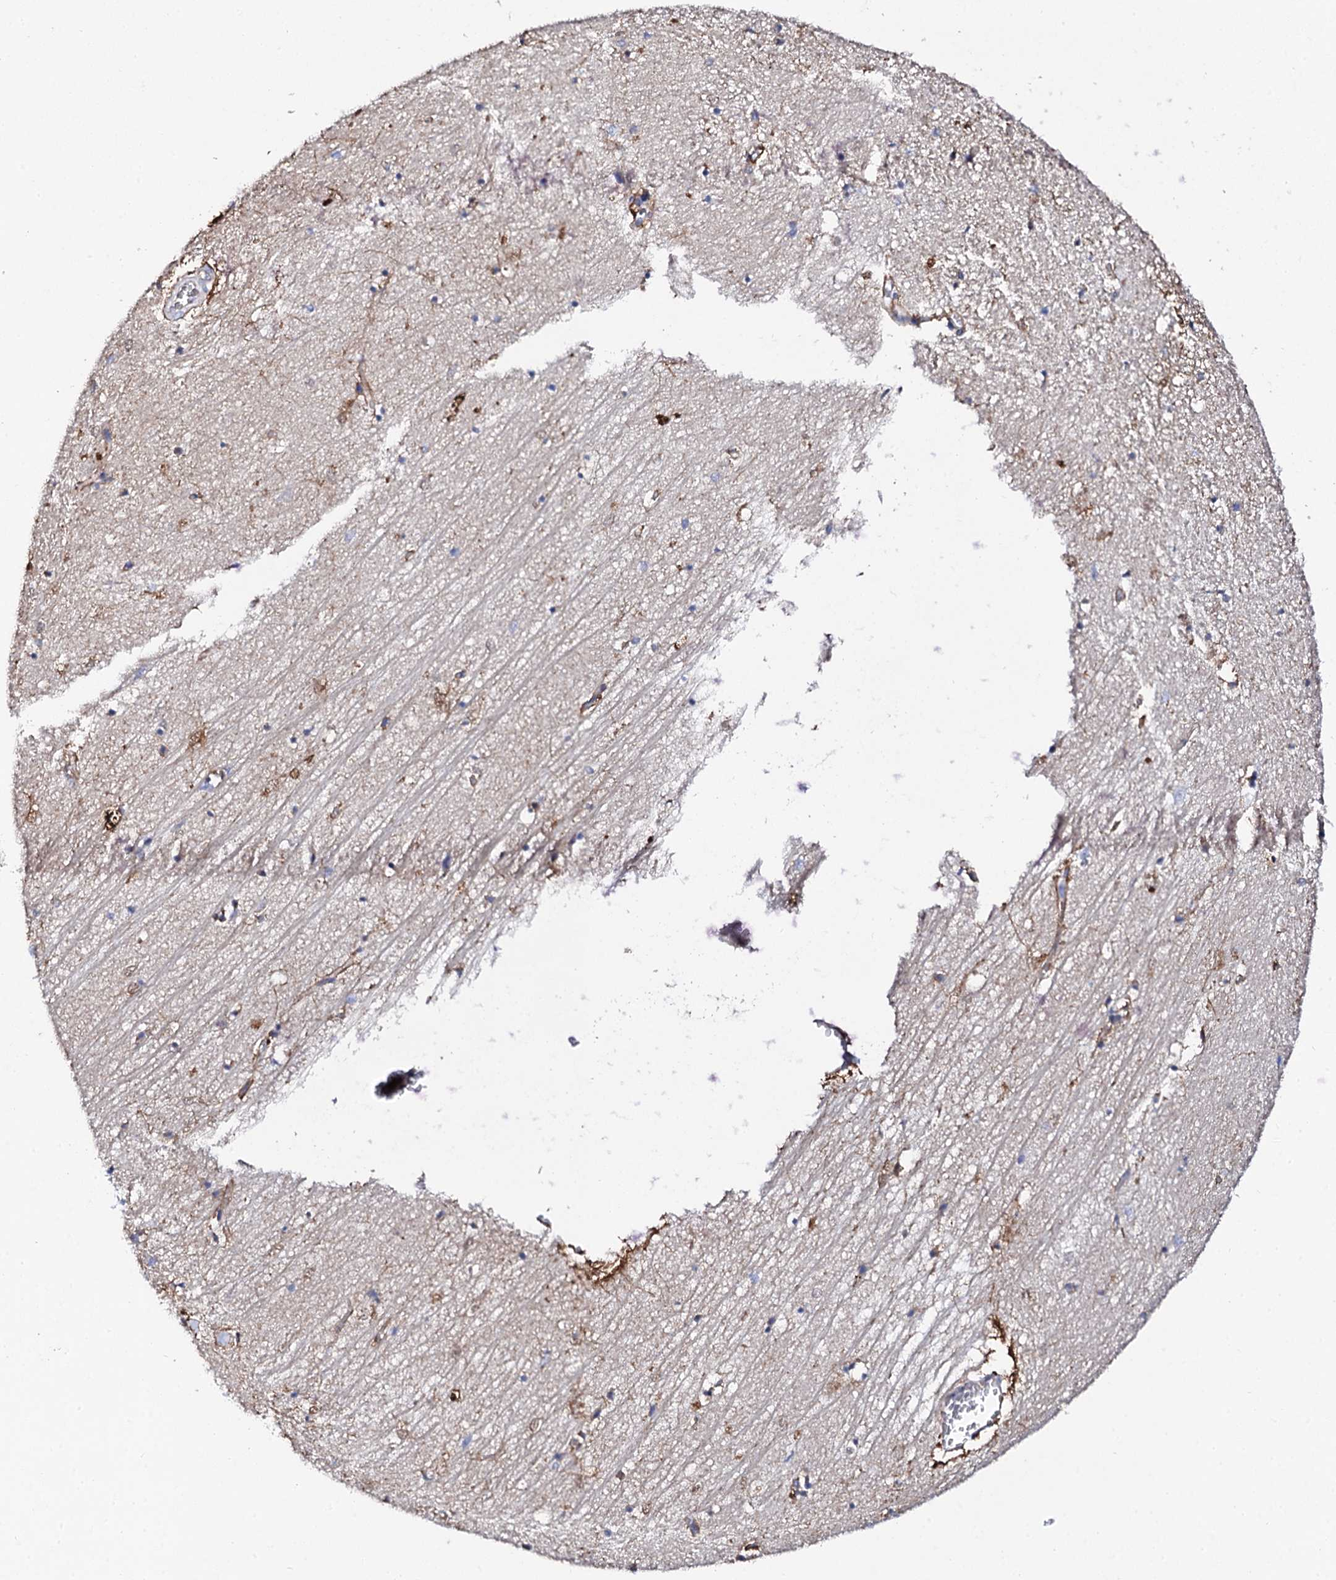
{"staining": {"intensity": "moderate", "quantity": "25%-75%", "location": "cytoplasmic/membranous"}, "tissue": "hippocampus", "cell_type": "Glial cells", "image_type": "normal", "snomed": [{"axis": "morphology", "description": "Normal tissue, NOS"}, {"axis": "topography", "description": "Hippocampus"}], "caption": "DAB (3,3'-diaminobenzidine) immunohistochemical staining of benign hippocampus displays moderate cytoplasmic/membranous protein expression in about 25%-75% of glial cells. (Brightfield microscopy of DAB IHC at high magnification).", "gene": "KLHL32", "patient": {"sex": "female", "age": 64}}